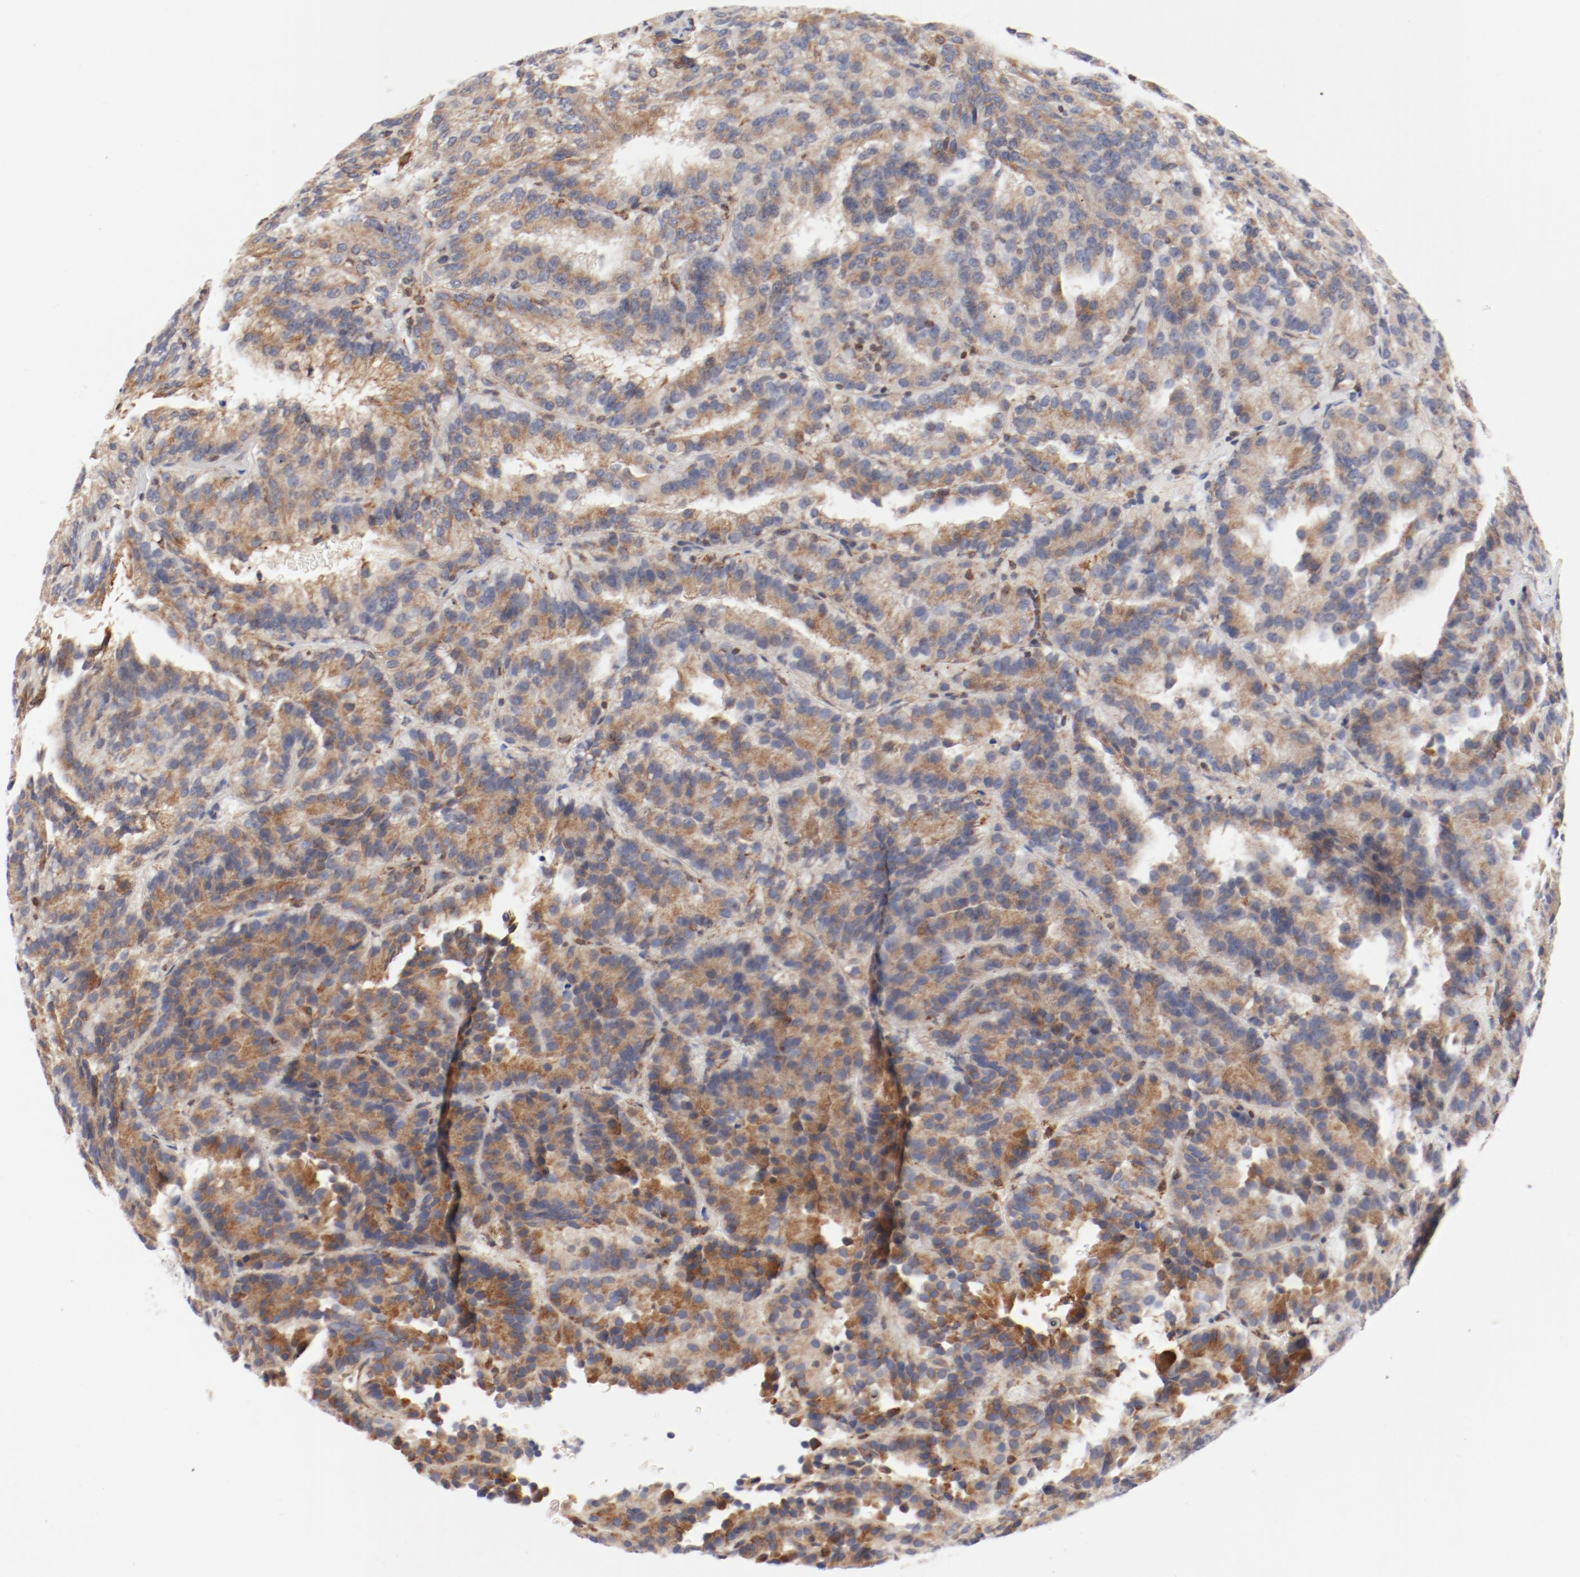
{"staining": {"intensity": "moderate", "quantity": ">75%", "location": "cytoplasmic/membranous"}, "tissue": "renal cancer", "cell_type": "Tumor cells", "image_type": "cancer", "snomed": [{"axis": "morphology", "description": "Adenocarcinoma, NOS"}, {"axis": "topography", "description": "Kidney"}], "caption": "Protein staining by immunohistochemistry (IHC) reveals moderate cytoplasmic/membranous staining in approximately >75% of tumor cells in renal cancer (adenocarcinoma).", "gene": "PDPK1", "patient": {"sex": "male", "age": 46}}